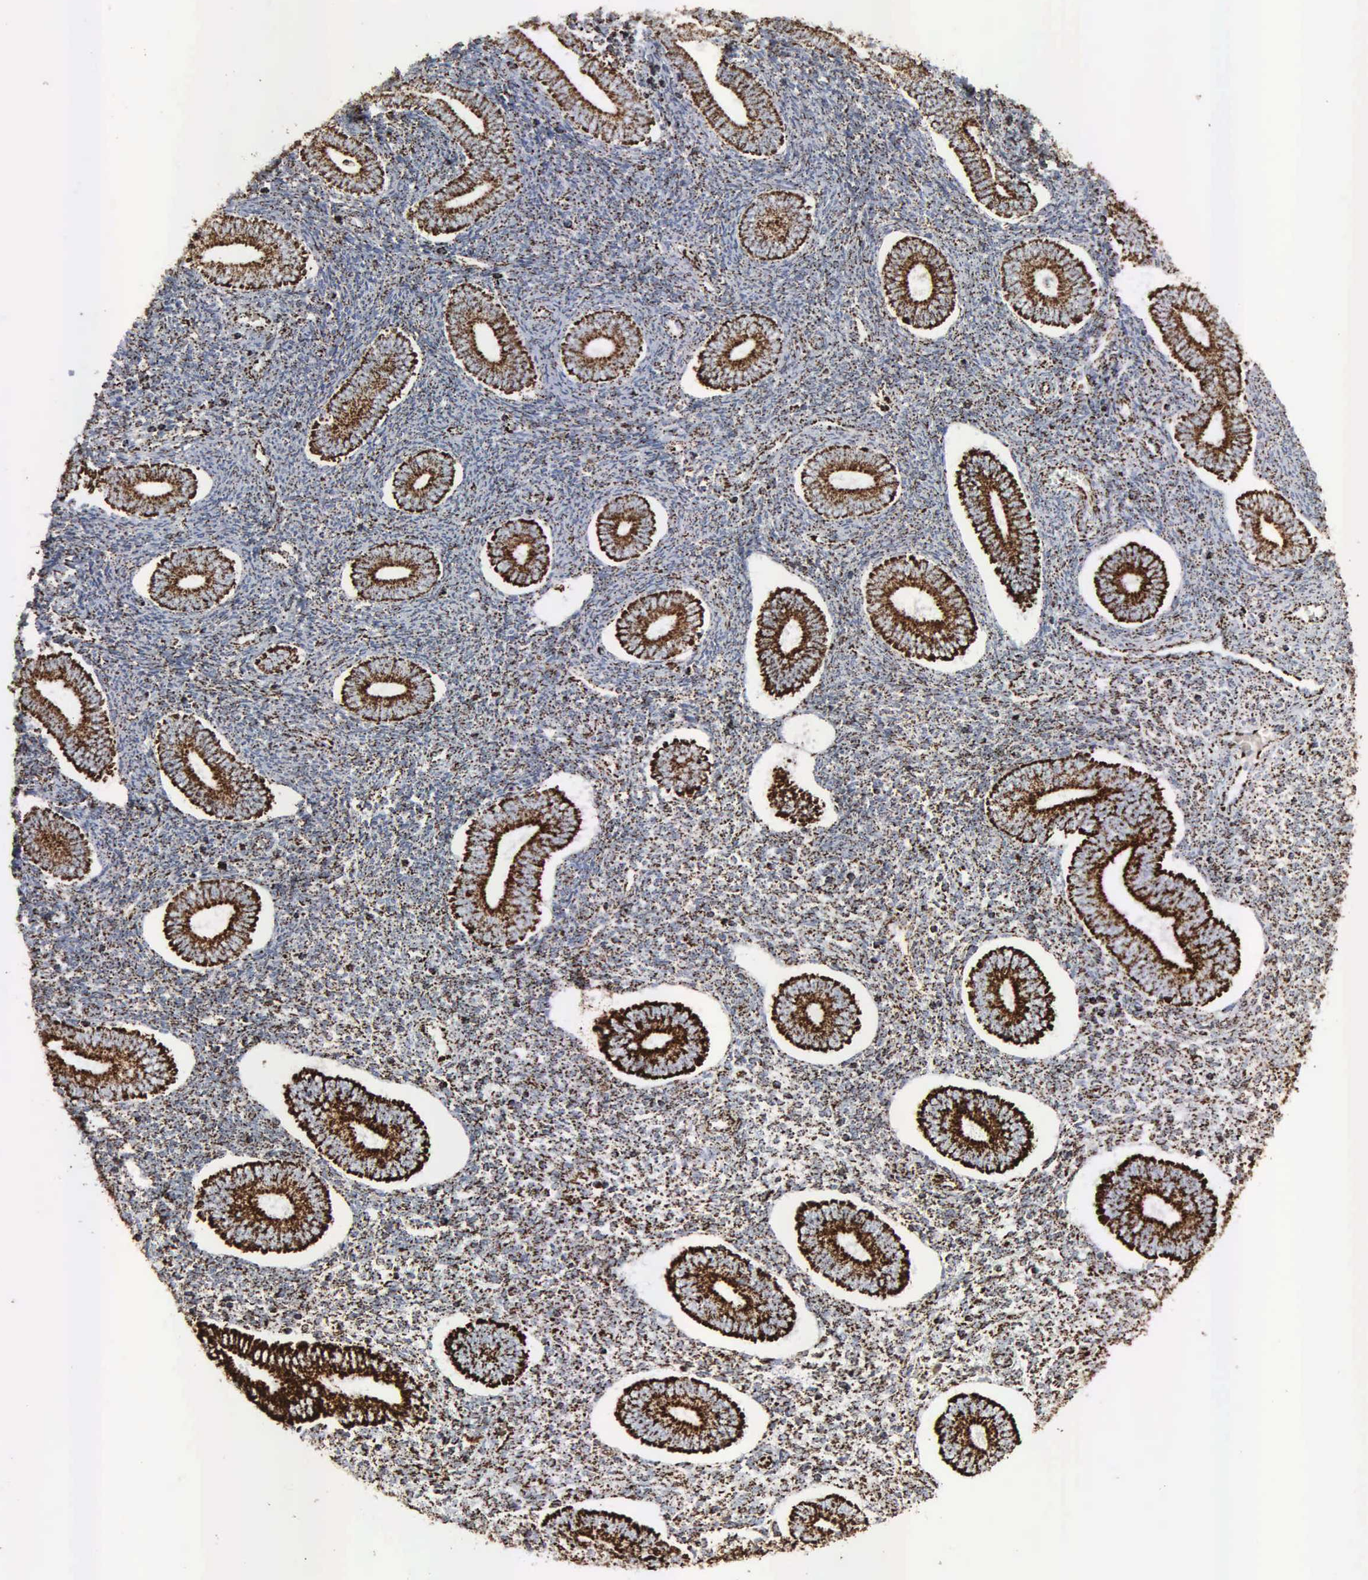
{"staining": {"intensity": "strong", "quantity": "25%-75%", "location": "cytoplasmic/membranous"}, "tissue": "endometrium", "cell_type": "Cells in endometrial stroma", "image_type": "normal", "snomed": [{"axis": "morphology", "description": "Normal tissue, NOS"}, {"axis": "topography", "description": "Endometrium"}], "caption": "Brown immunohistochemical staining in benign endometrium shows strong cytoplasmic/membranous expression in approximately 25%-75% of cells in endometrial stroma. Immunohistochemistry stains the protein of interest in brown and the nuclei are stained blue.", "gene": "HSPA9", "patient": {"sex": "female", "age": 35}}